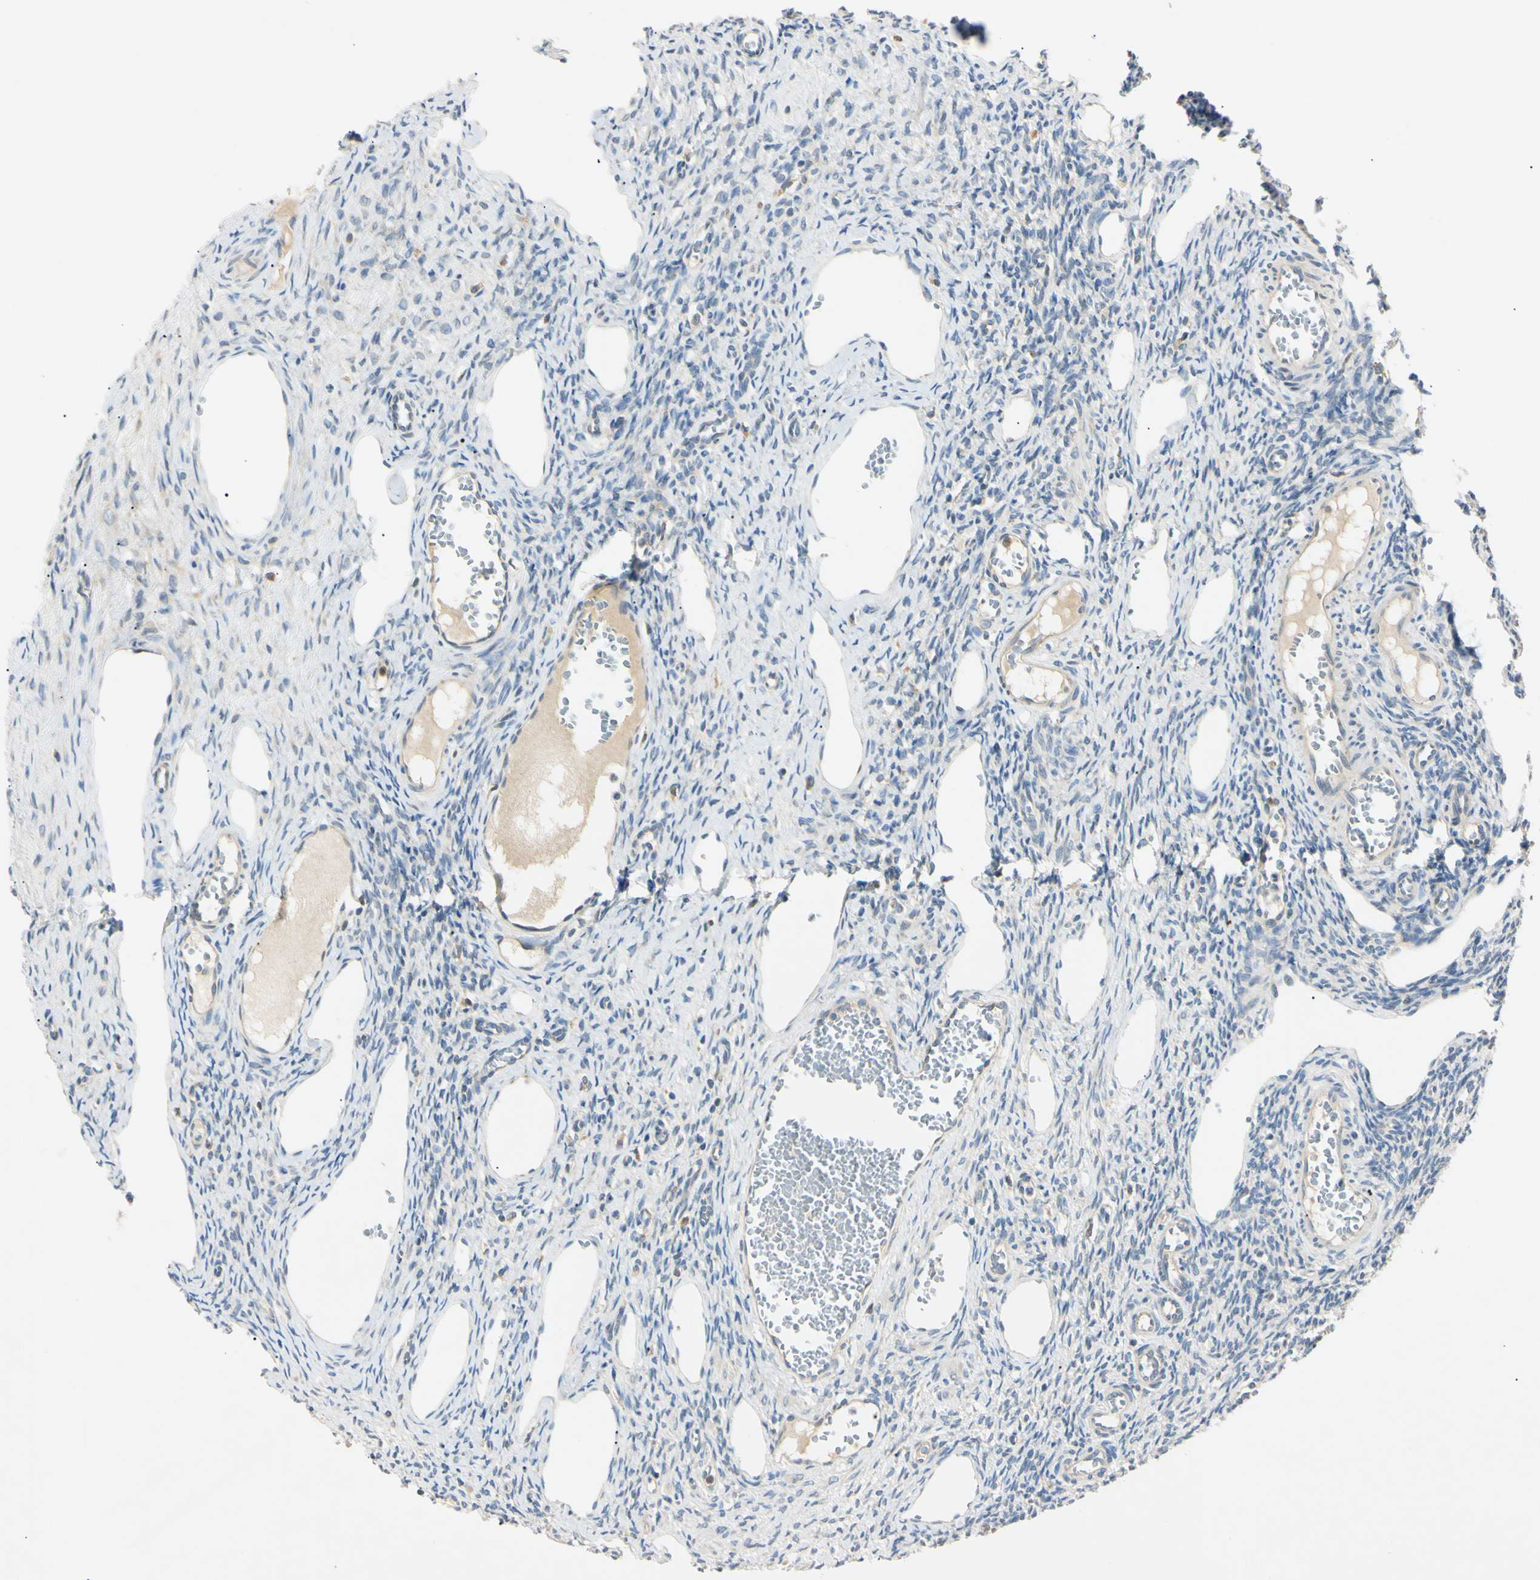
{"staining": {"intensity": "negative", "quantity": "none", "location": "none"}, "tissue": "ovary", "cell_type": "Ovarian stroma cells", "image_type": "normal", "snomed": [{"axis": "morphology", "description": "Normal tissue, NOS"}, {"axis": "topography", "description": "Ovary"}], "caption": "A high-resolution histopathology image shows IHC staining of normal ovary, which exhibits no significant expression in ovarian stroma cells.", "gene": "DNAJB12", "patient": {"sex": "female", "age": 33}}